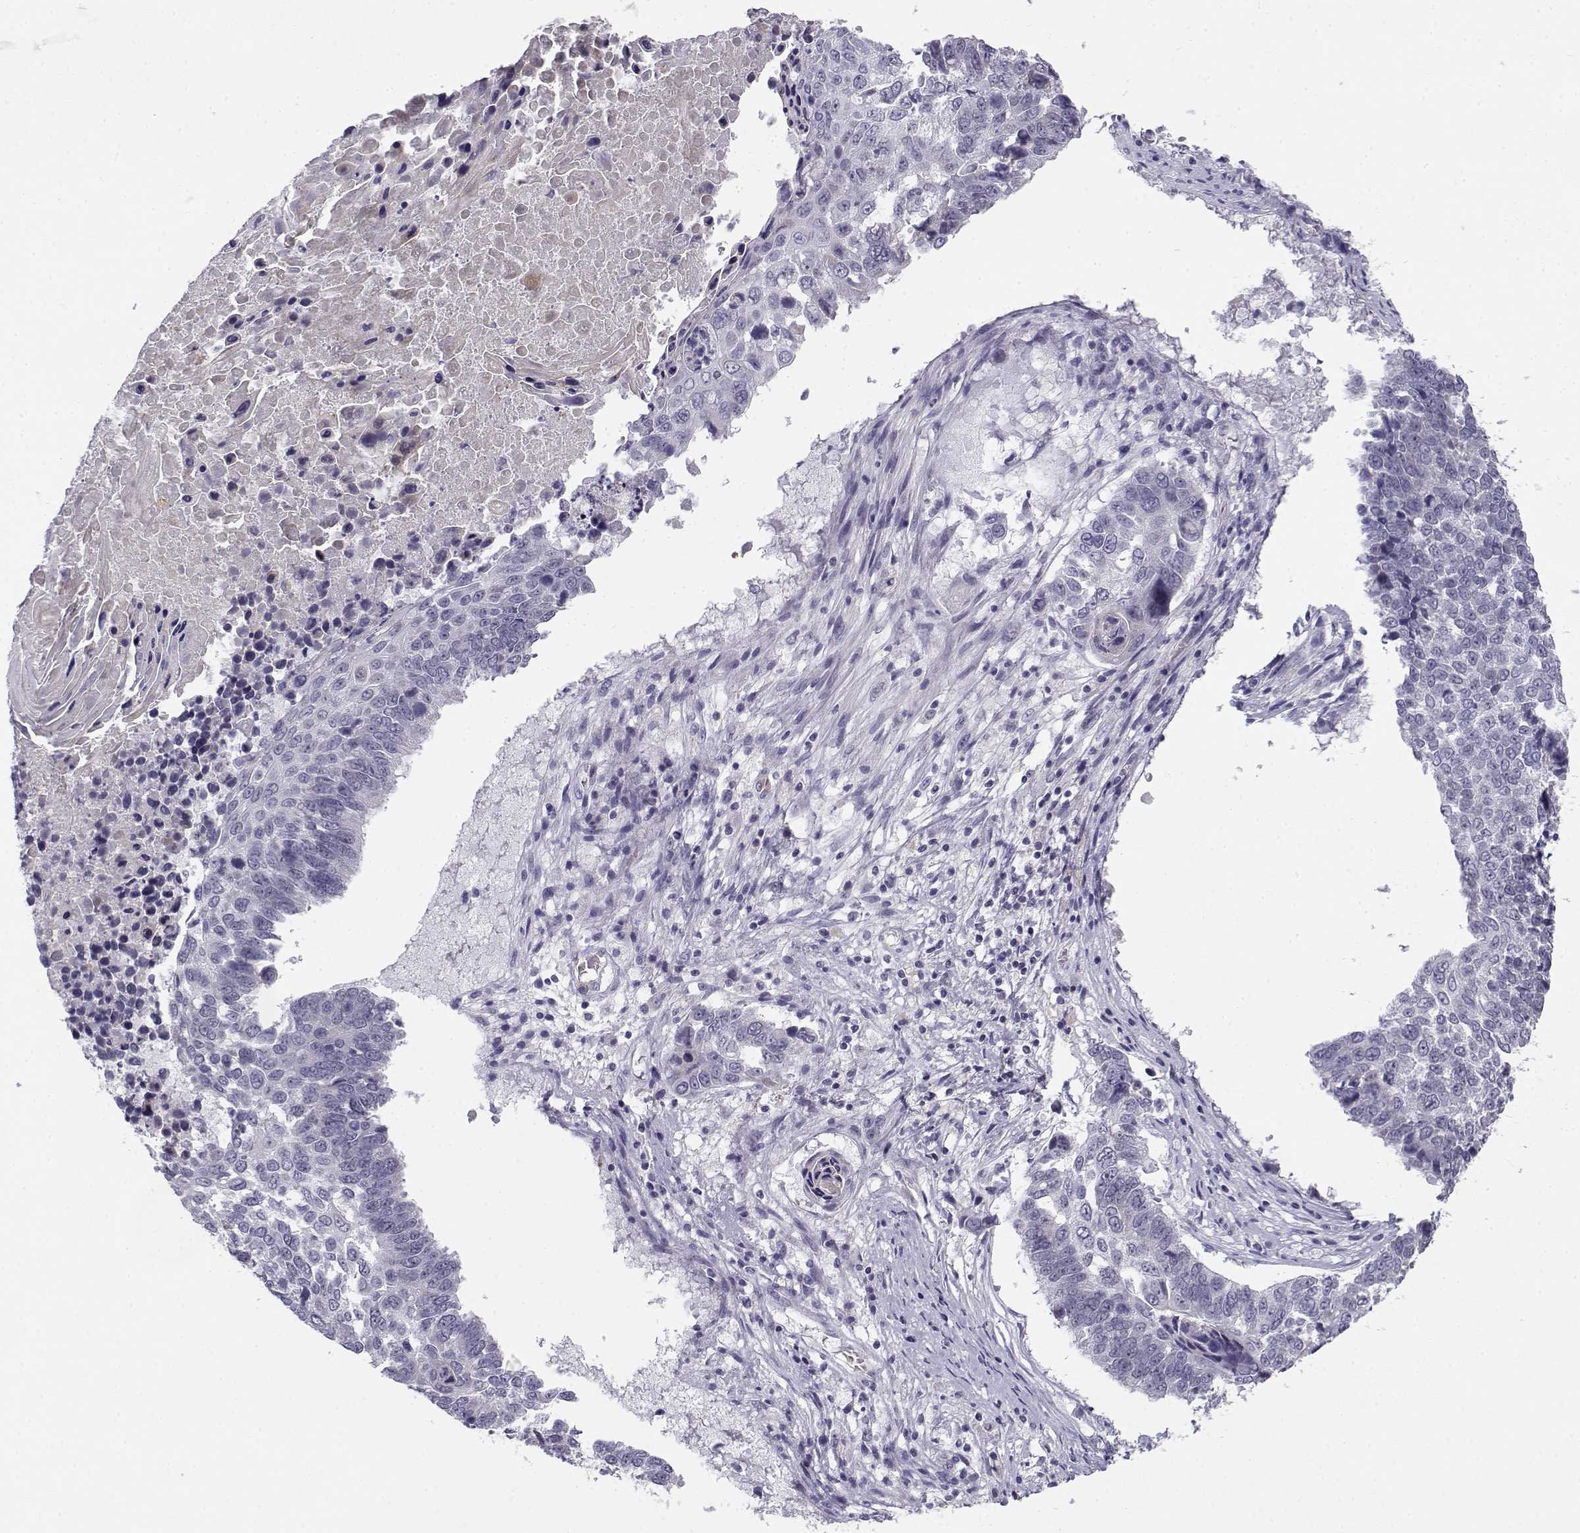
{"staining": {"intensity": "negative", "quantity": "none", "location": "none"}, "tissue": "lung cancer", "cell_type": "Tumor cells", "image_type": "cancer", "snomed": [{"axis": "morphology", "description": "Squamous cell carcinoma, NOS"}, {"axis": "topography", "description": "Lung"}], "caption": "The photomicrograph exhibits no staining of tumor cells in lung cancer. (DAB (3,3'-diaminobenzidine) immunohistochemistry with hematoxylin counter stain).", "gene": "DDX25", "patient": {"sex": "male", "age": 73}}